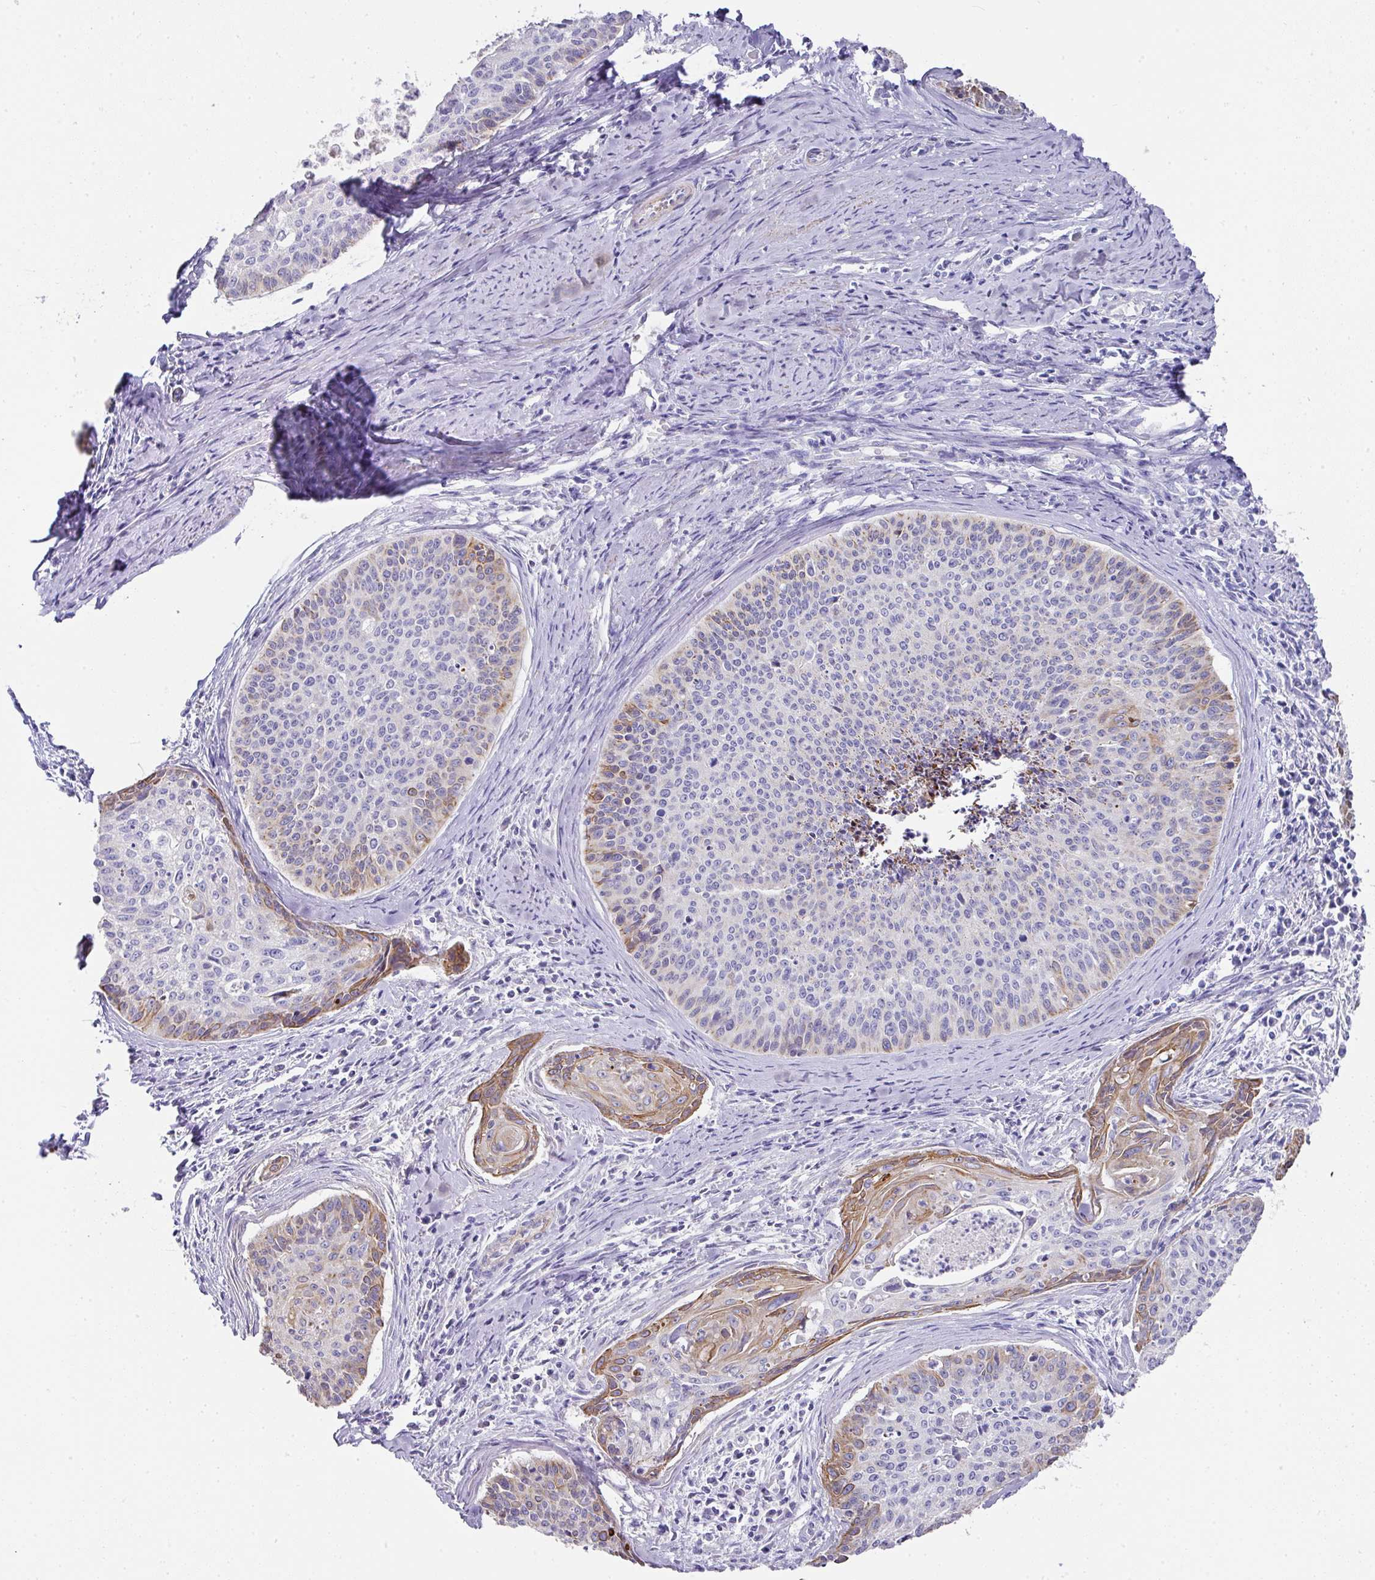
{"staining": {"intensity": "moderate", "quantity": "<25%", "location": "cytoplasmic/membranous"}, "tissue": "cervical cancer", "cell_type": "Tumor cells", "image_type": "cancer", "snomed": [{"axis": "morphology", "description": "Squamous cell carcinoma, NOS"}, {"axis": "topography", "description": "Cervix"}], "caption": "Brown immunohistochemical staining in squamous cell carcinoma (cervical) displays moderate cytoplasmic/membranous positivity in about <25% of tumor cells.", "gene": "TARM1", "patient": {"sex": "female", "age": 55}}